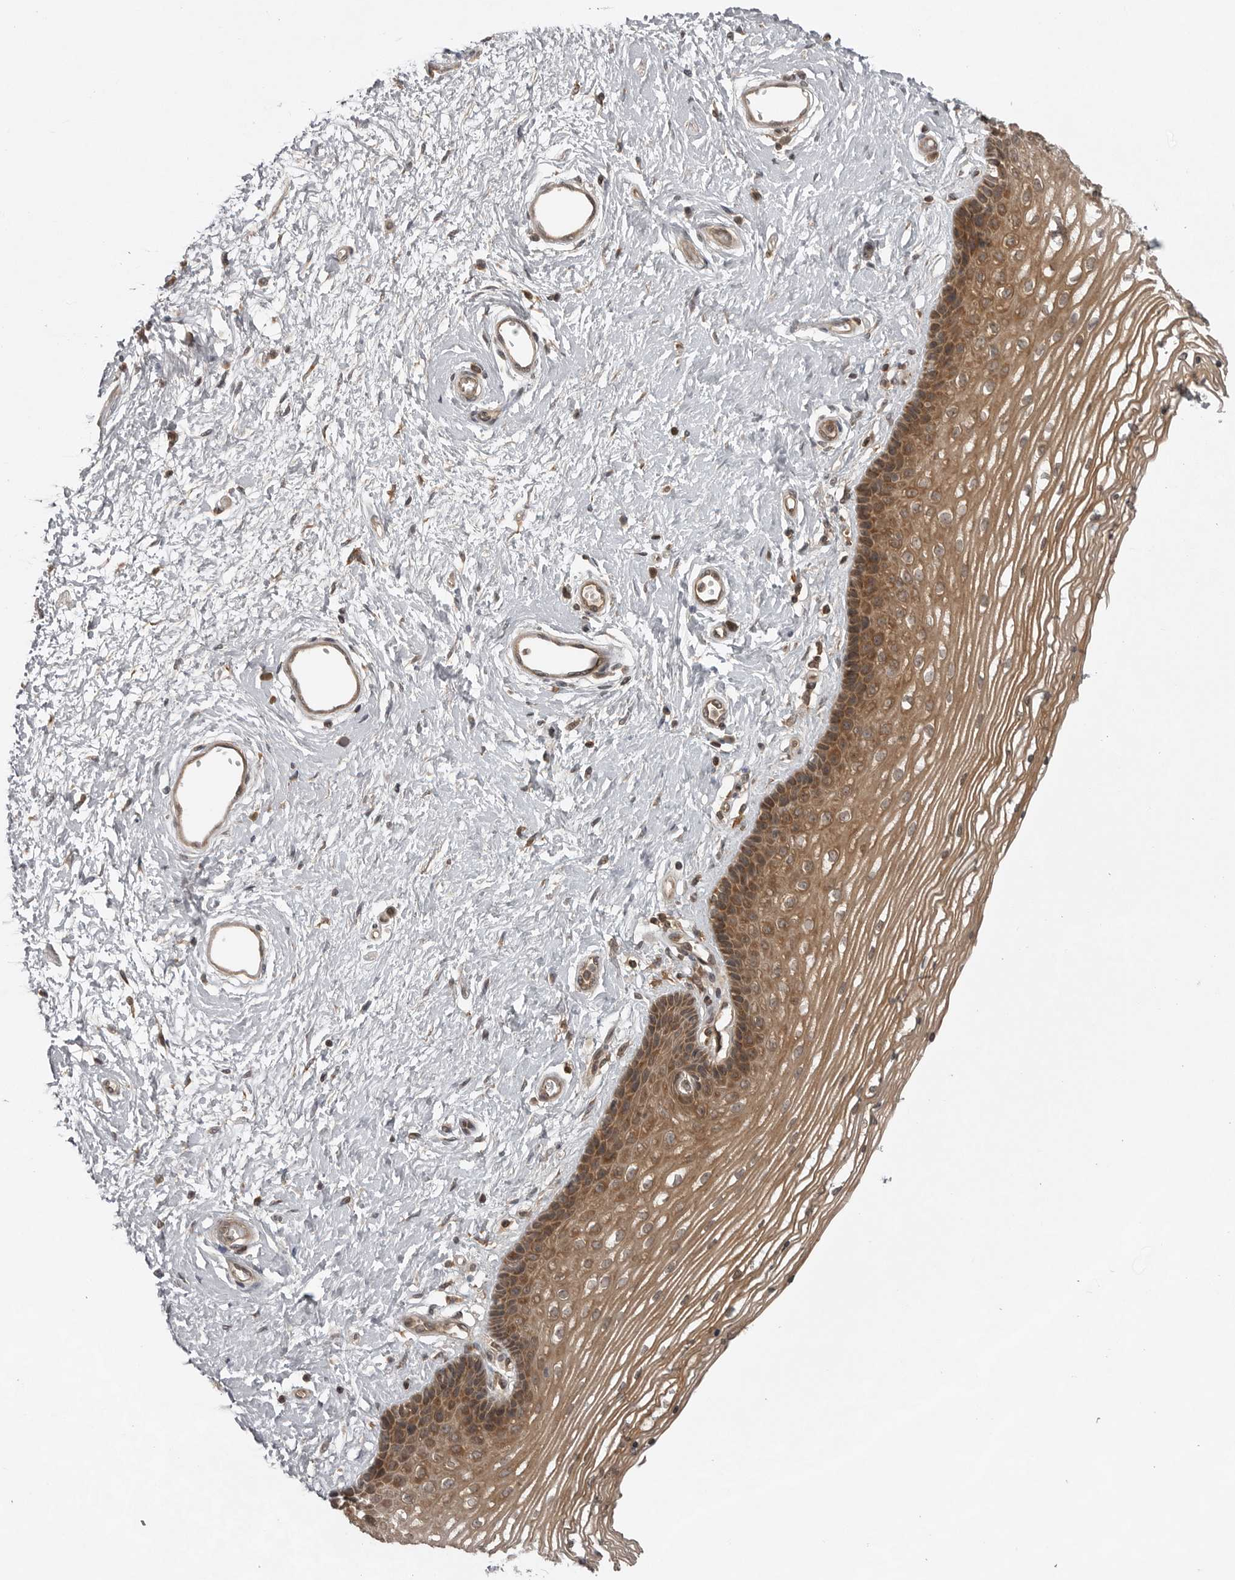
{"staining": {"intensity": "moderate", "quantity": ">75%", "location": "cytoplasmic/membranous"}, "tissue": "vagina", "cell_type": "Squamous epithelial cells", "image_type": "normal", "snomed": [{"axis": "morphology", "description": "Normal tissue, NOS"}, {"axis": "topography", "description": "Vagina"}], "caption": "Immunohistochemical staining of benign human vagina demonstrates medium levels of moderate cytoplasmic/membranous positivity in approximately >75% of squamous epithelial cells.", "gene": "STK24", "patient": {"sex": "female", "age": 46}}